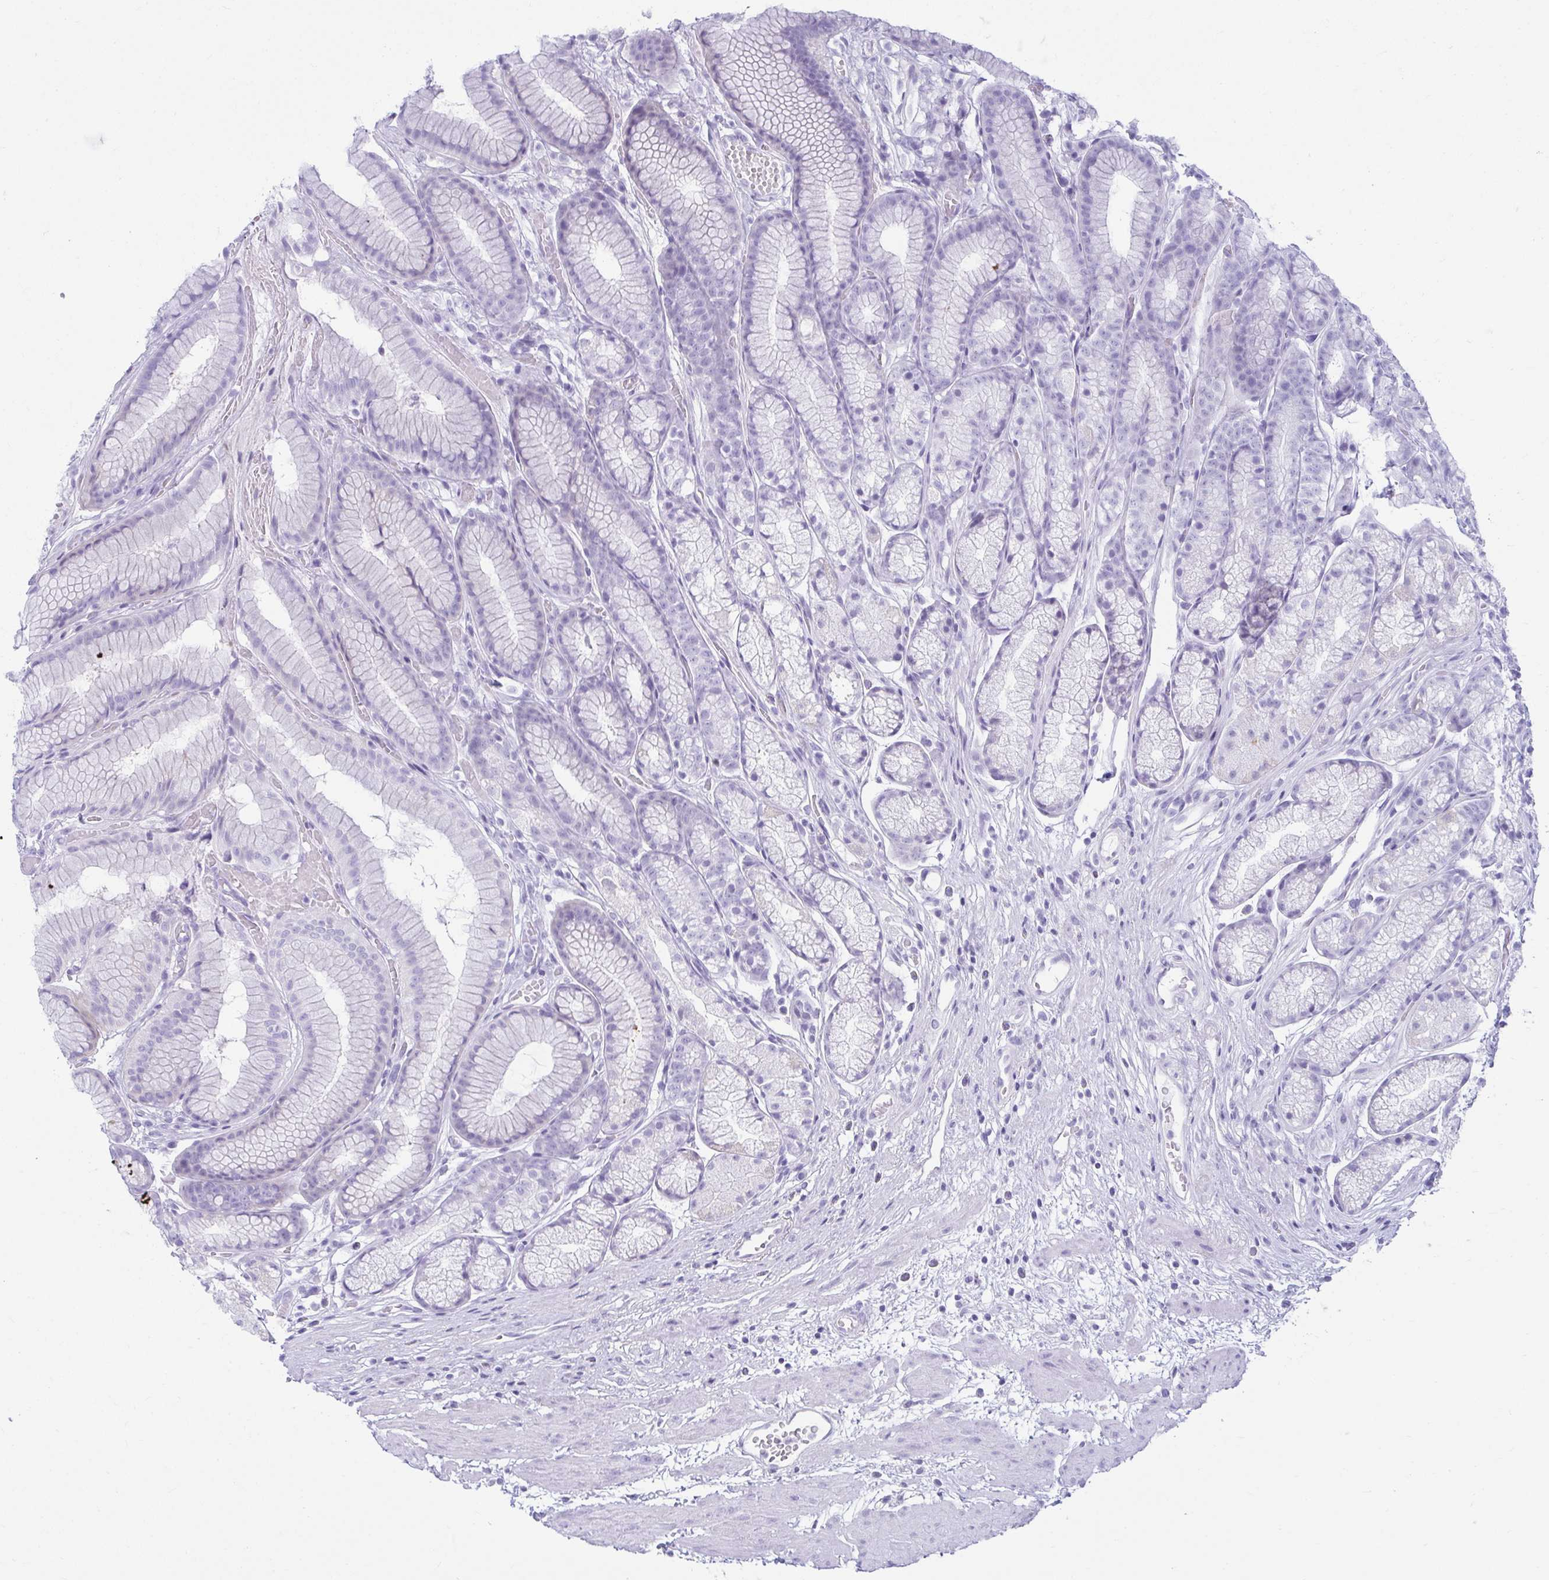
{"staining": {"intensity": "negative", "quantity": "none", "location": "none"}, "tissue": "stomach", "cell_type": "Glandular cells", "image_type": "normal", "snomed": [{"axis": "morphology", "description": "Normal tissue, NOS"}, {"axis": "topography", "description": "Smooth muscle"}, {"axis": "topography", "description": "Stomach"}], "caption": "High power microscopy micrograph of an immunohistochemistry photomicrograph of unremarkable stomach, revealing no significant staining in glandular cells. (Stains: DAB immunohistochemistry (IHC) with hematoxylin counter stain, Microscopy: brightfield microscopy at high magnification).", "gene": "CLGN", "patient": {"sex": "male", "age": 70}}